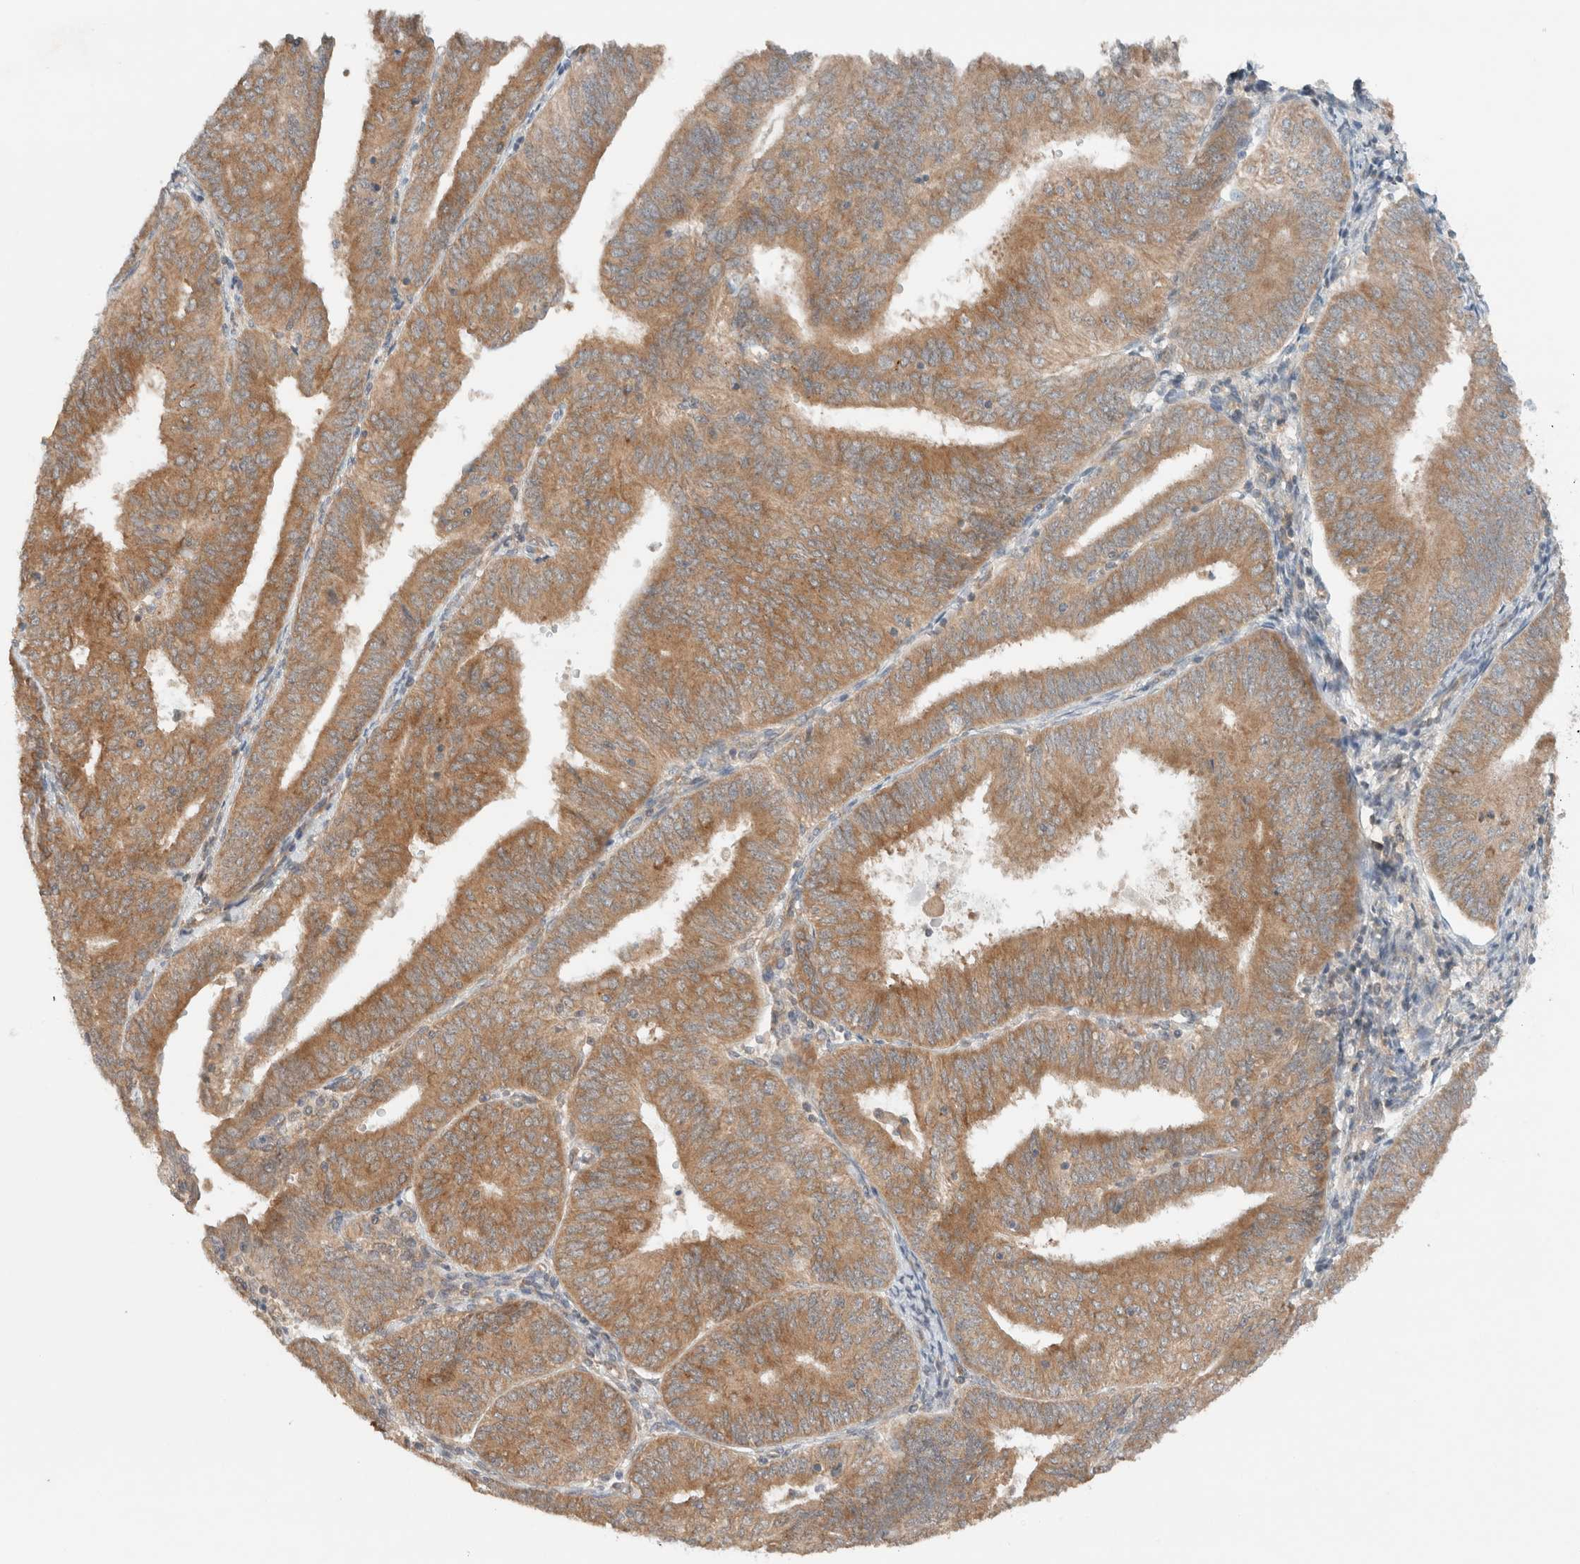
{"staining": {"intensity": "moderate", "quantity": ">75%", "location": "cytoplasmic/membranous"}, "tissue": "endometrial cancer", "cell_type": "Tumor cells", "image_type": "cancer", "snomed": [{"axis": "morphology", "description": "Adenocarcinoma, NOS"}, {"axis": "topography", "description": "Endometrium"}], "caption": "Tumor cells display medium levels of moderate cytoplasmic/membranous staining in approximately >75% of cells in human endometrial cancer (adenocarcinoma). (DAB IHC, brown staining for protein, blue staining for nuclei).", "gene": "ARFGEF2", "patient": {"sex": "female", "age": 58}}